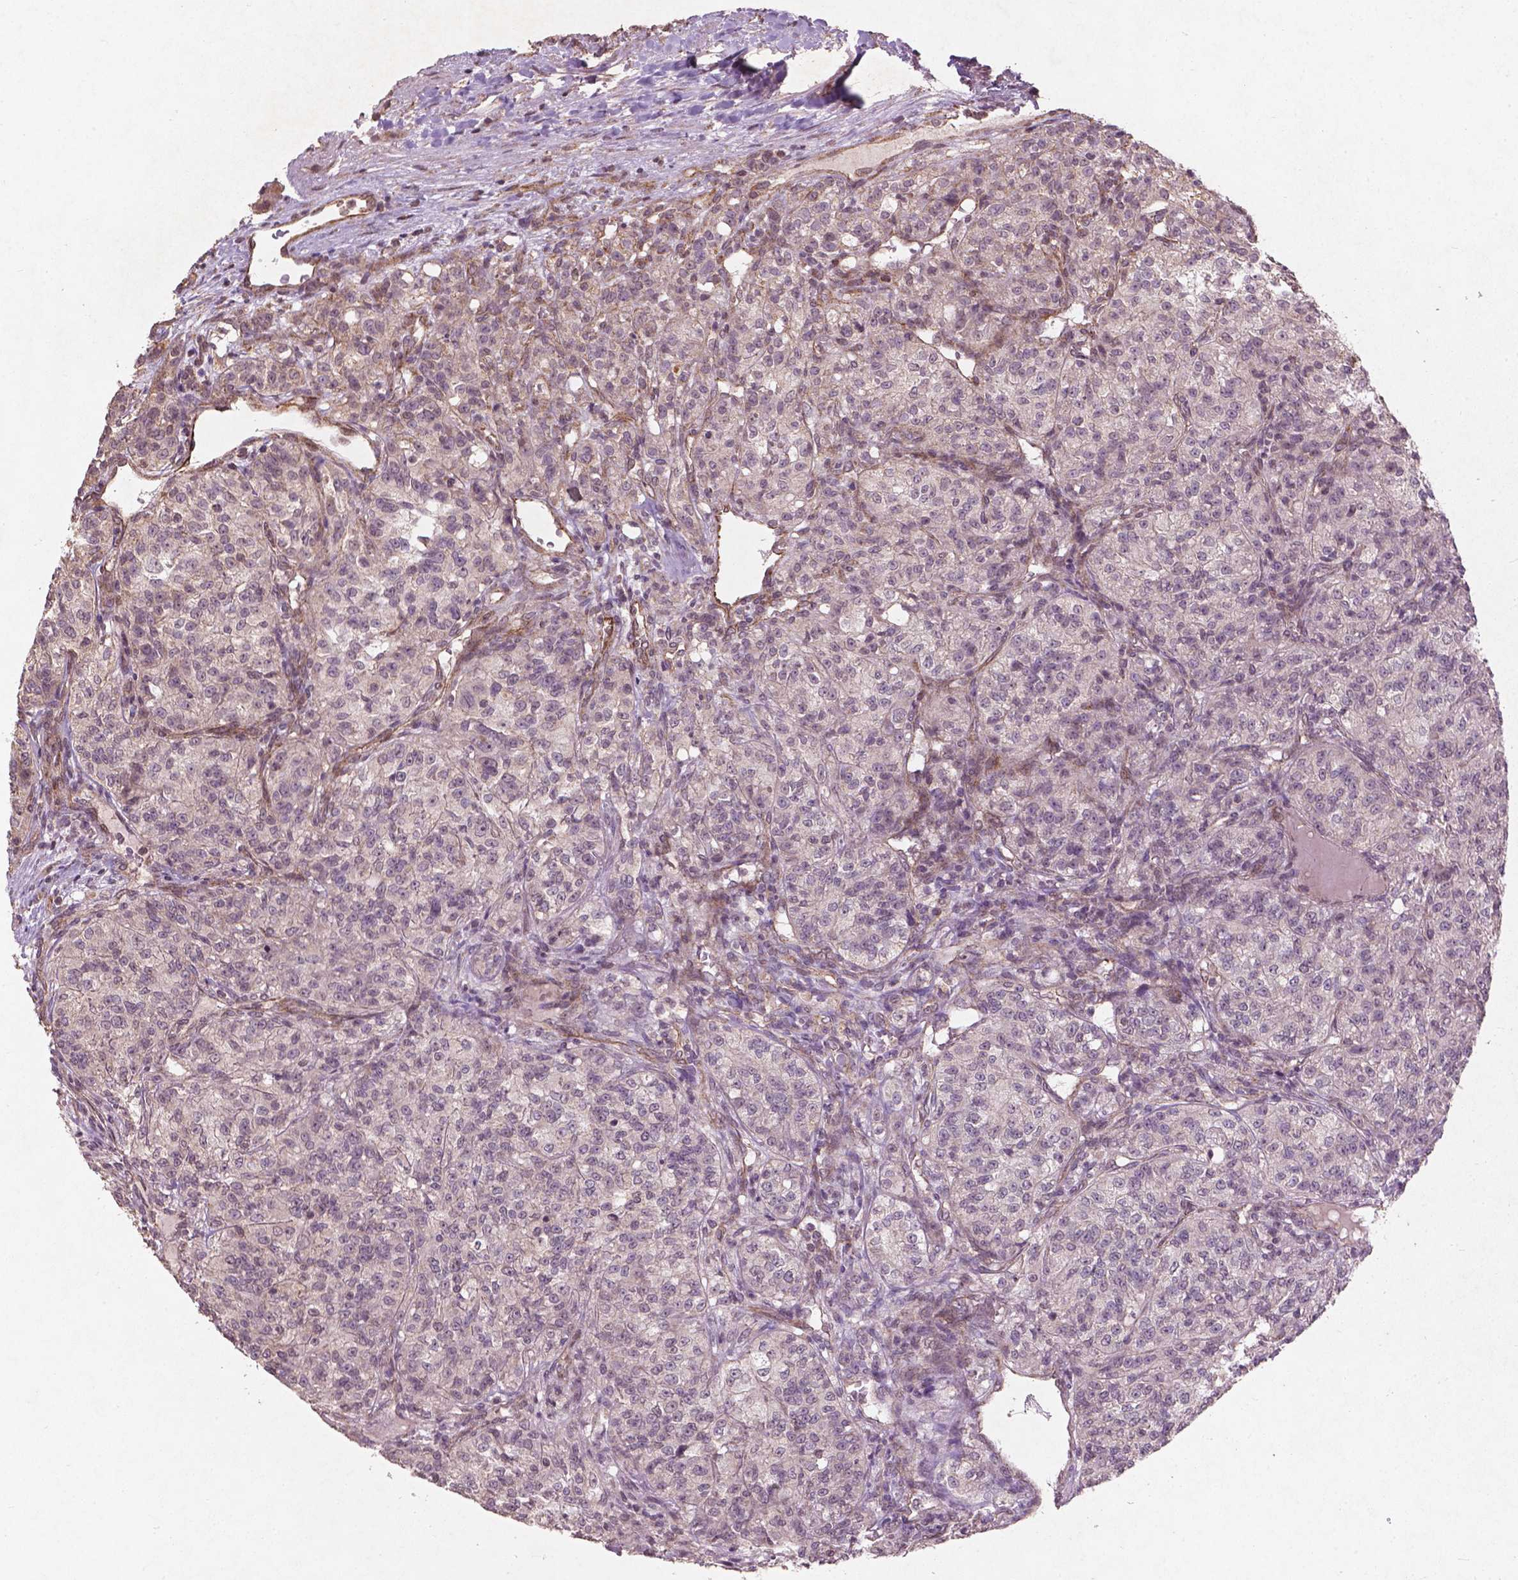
{"staining": {"intensity": "negative", "quantity": "none", "location": "none"}, "tissue": "renal cancer", "cell_type": "Tumor cells", "image_type": "cancer", "snomed": [{"axis": "morphology", "description": "Adenocarcinoma, NOS"}, {"axis": "topography", "description": "Kidney"}], "caption": "This image is of renal cancer (adenocarcinoma) stained with IHC to label a protein in brown with the nuclei are counter-stained blue. There is no positivity in tumor cells.", "gene": "SMAD2", "patient": {"sex": "female", "age": 63}}